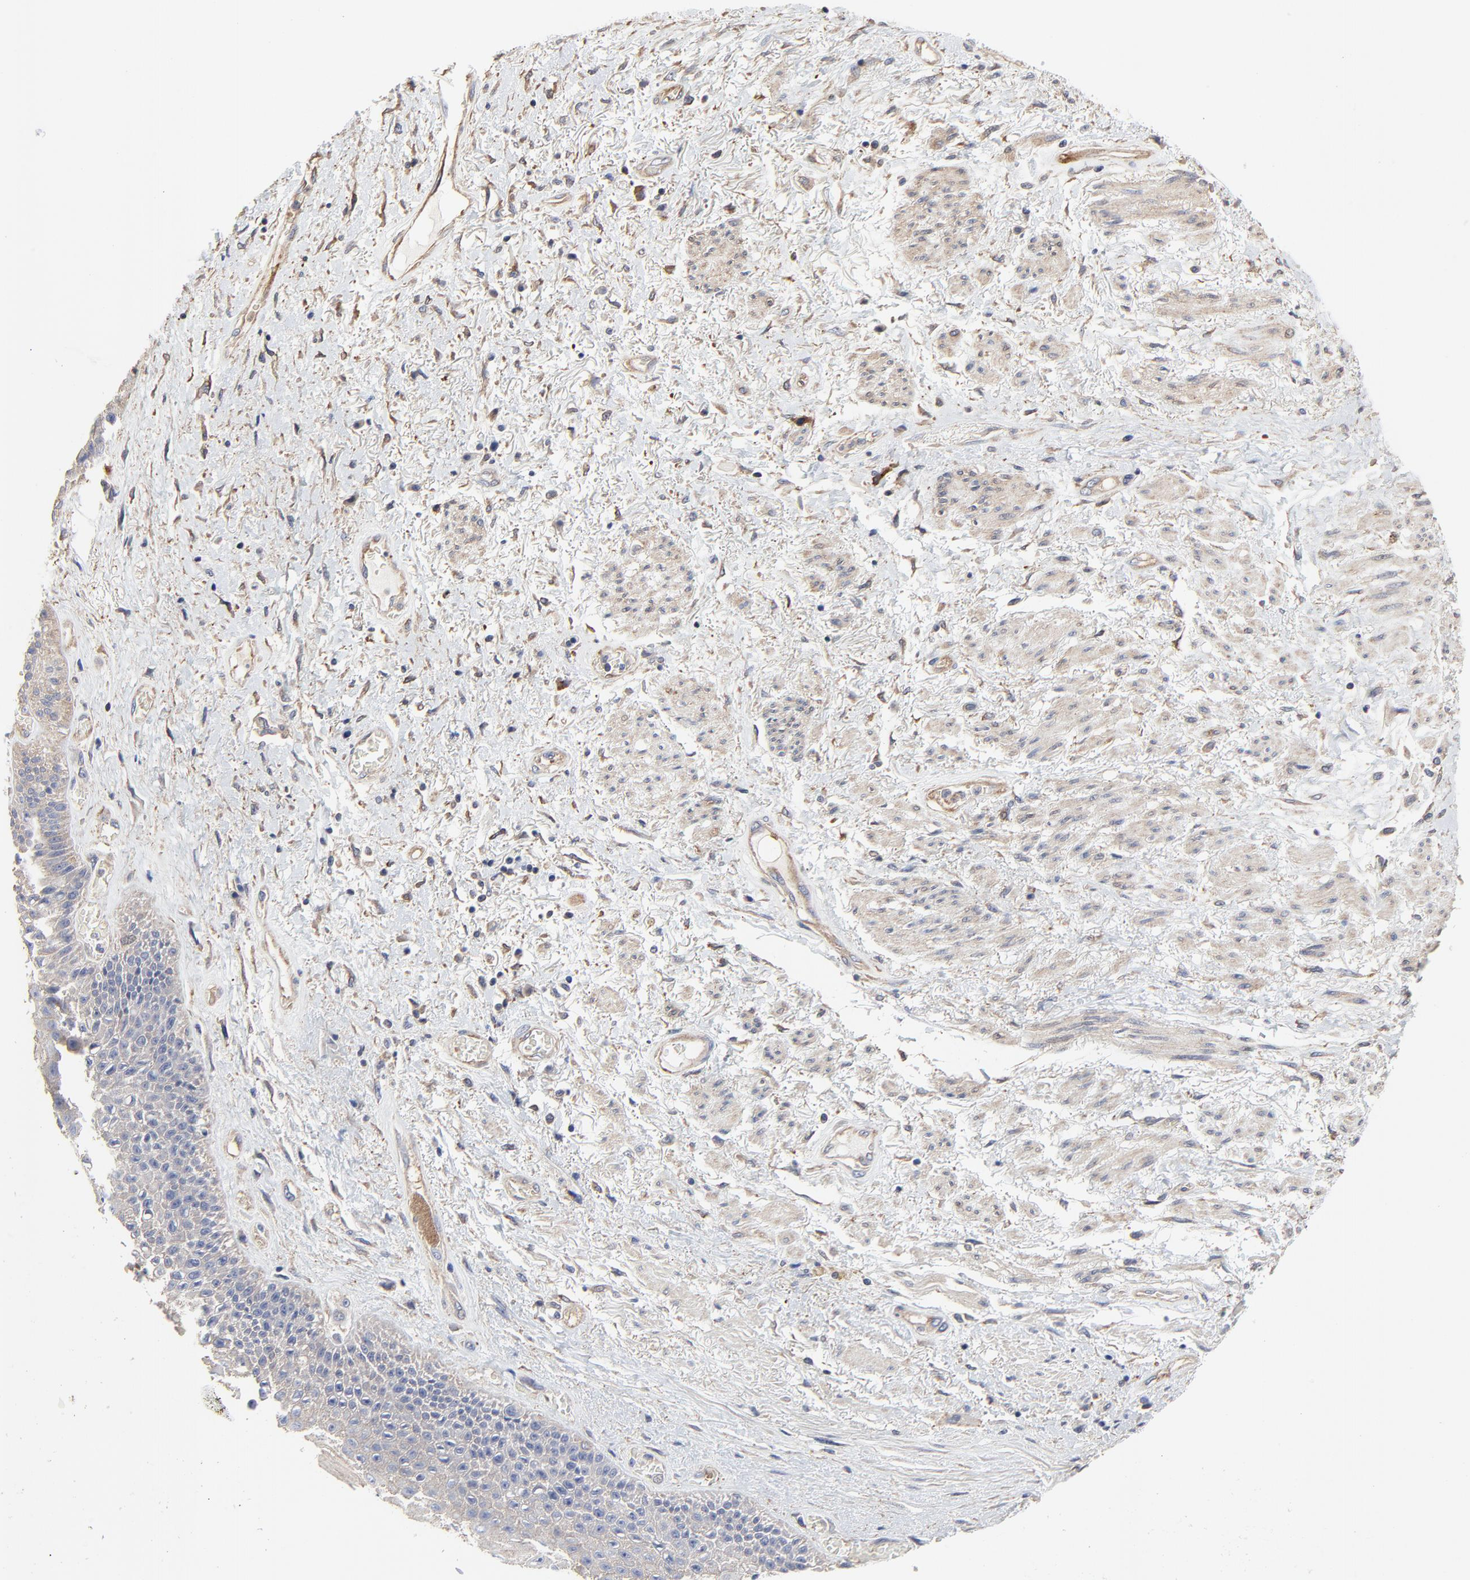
{"staining": {"intensity": "moderate", "quantity": ">75%", "location": "cytoplasmic/membranous"}, "tissue": "skin", "cell_type": "Epidermal cells", "image_type": "normal", "snomed": [{"axis": "morphology", "description": "Normal tissue, NOS"}, {"axis": "topography", "description": "Anal"}], "caption": "A brown stain highlights moderate cytoplasmic/membranous staining of a protein in epidermal cells of normal human skin.", "gene": "NXF3", "patient": {"sex": "female", "age": 46}}